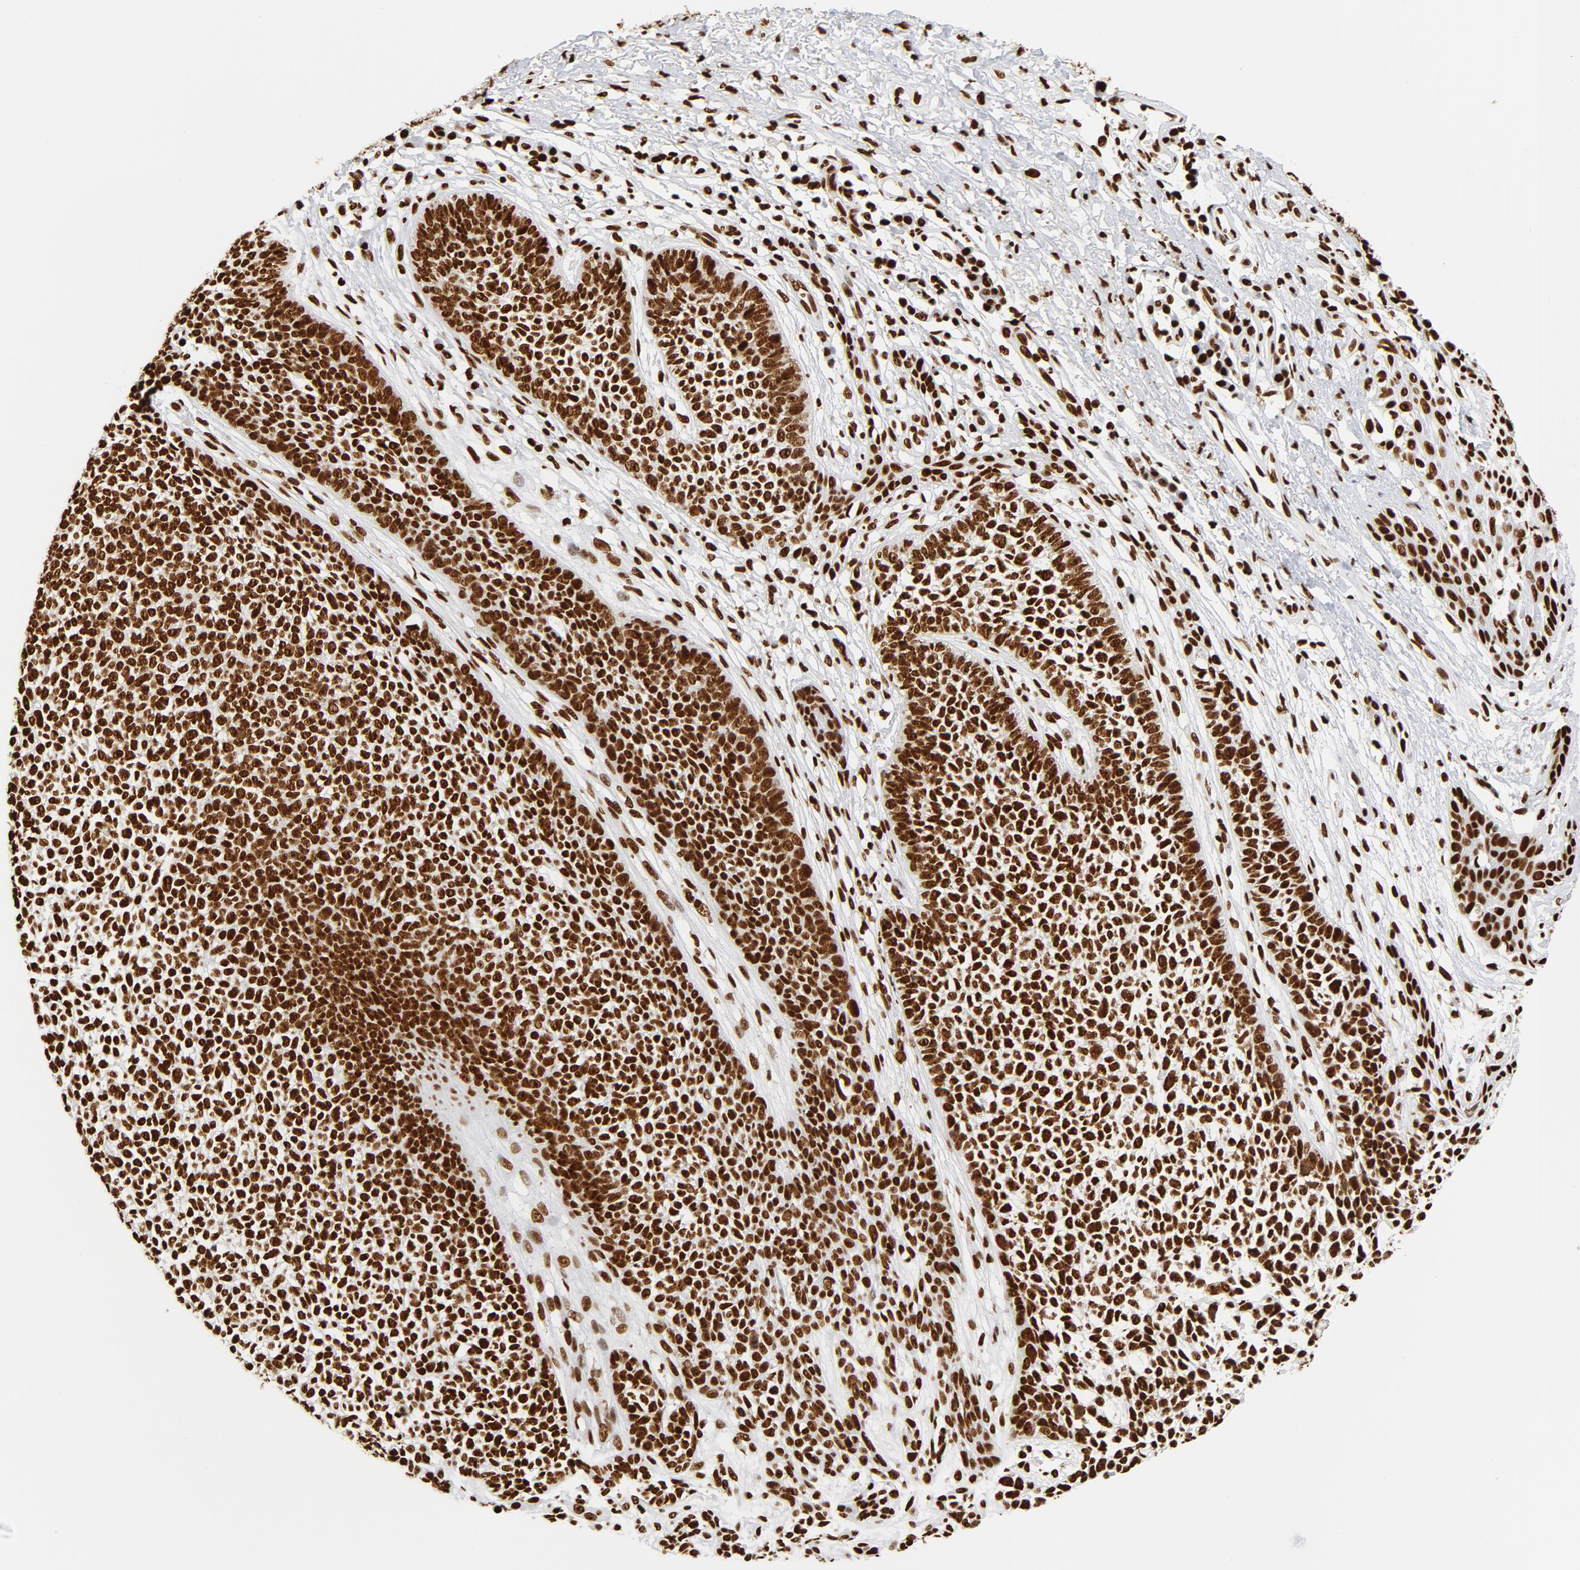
{"staining": {"intensity": "strong", "quantity": ">75%", "location": "nuclear"}, "tissue": "skin cancer", "cell_type": "Tumor cells", "image_type": "cancer", "snomed": [{"axis": "morphology", "description": "Basal cell carcinoma"}, {"axis": "topography", "description": "Skin"}], "caption": "Immunohistochemistry (IHC) photomicrograph of skin cancer stained for a protein (brown), which shows high levels of strong nuclear staining in about >75% of tumor cells.", "gene": "XRCC6", "patient": {"sex": "female", "age": 84}}